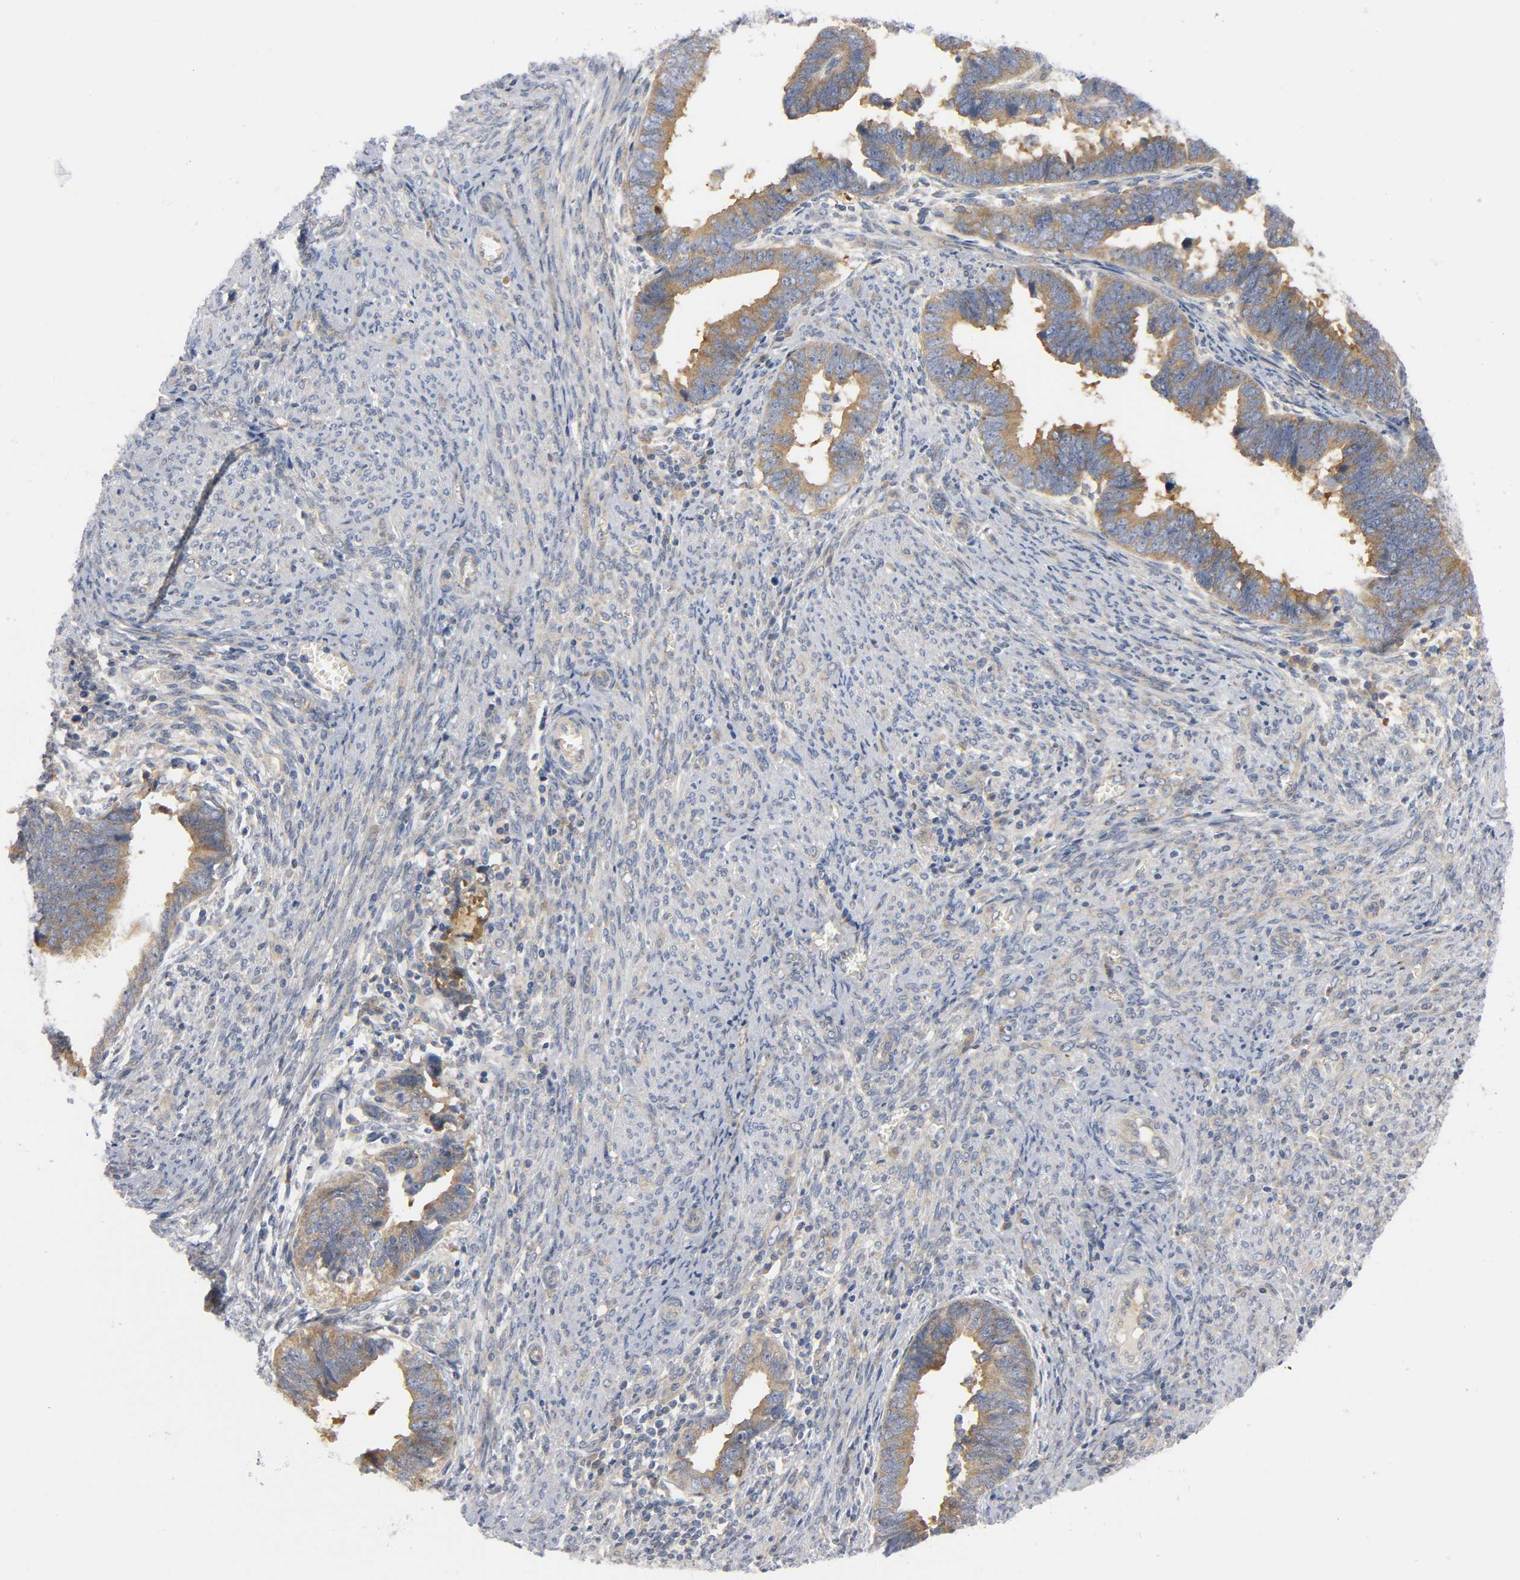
{"staining": {"intensity": "moderate", "quantity": ">75%", "location": "cytoplasmic/membranous"}, "tissue": "endometrial cancer", "cell_type": "Tumor cells", "image_type": "cancer", "snomed": [{"axis": "morphology", "description": "Adenocarcinoma, NOS"}, {"axis": "topography", "description": "Endometrium"}], "caption": "IHC of endometrial cancer (adenocarcinoma) shows medium levels of moderate cytoplasmic/membranous staining in approximately >75% of tumor cells.", "gene": "HDAC6", "patient": {"sex": "female", "age": 75}}